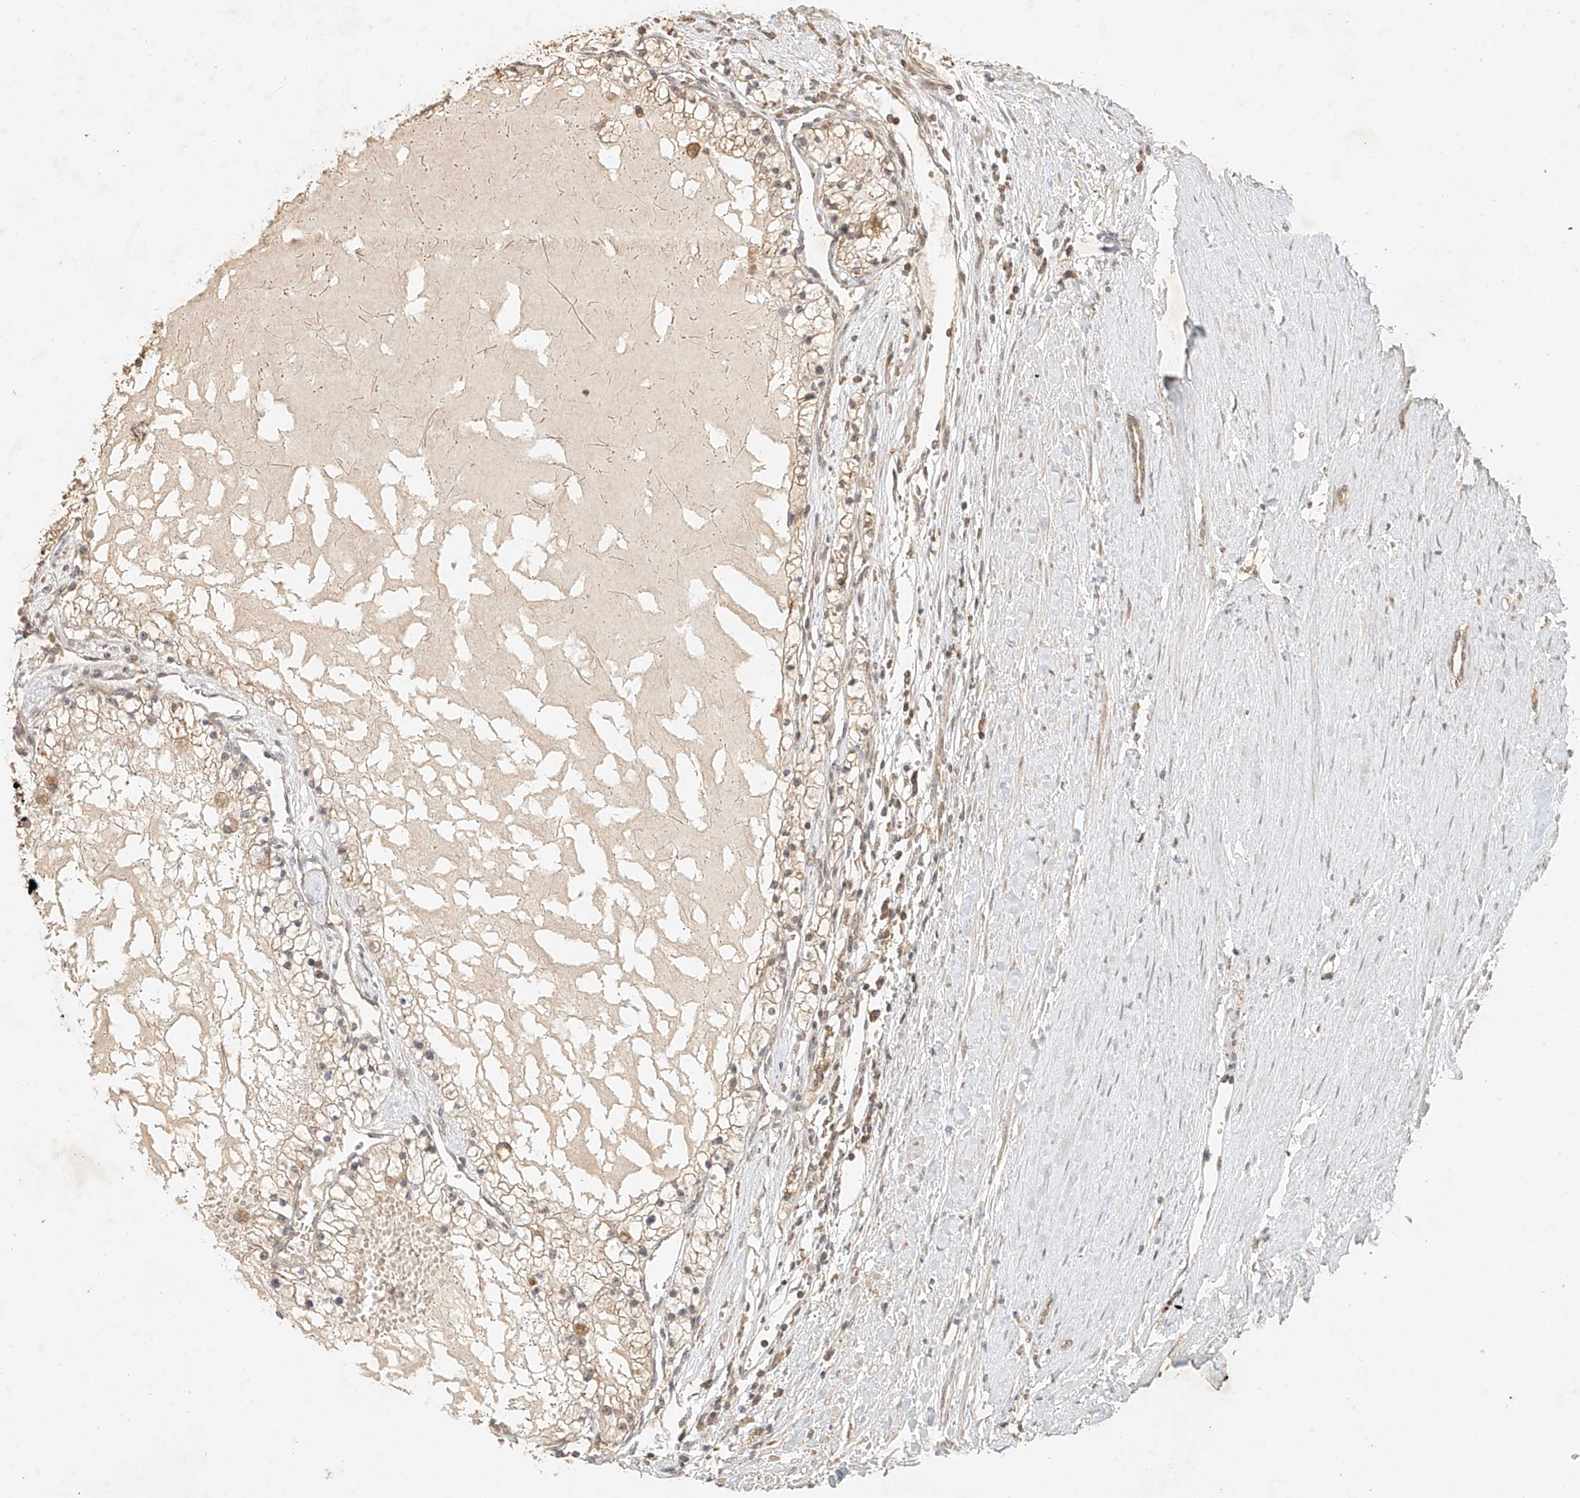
{"staining": {"intensity": "moderate", "quantity": ">75%", "location": "cytoplasmic/membranous"}, "tissue": "renal cancer", "cell_type": "Tumor cells", "image_type": "cancer", "snomed": [{"axis": "morphology", "description": "Normal tissue, NOS"}, {"axis": "morphology", "description": "Adenocarcinoma, NOS"}, {"axis": "topography", "description": "Kidney"}], "caption": "DAB immunohistochemical staining of human renal cancer (adenocarcinoma) shows moderate cytoplasmic/membranous protein positivity in about >75% of tumor cells. (DAB IHC with brightfield microscopy, high magnification).", "gene": "CXorf58", "patient": {"sex": "male", "age": 68}}